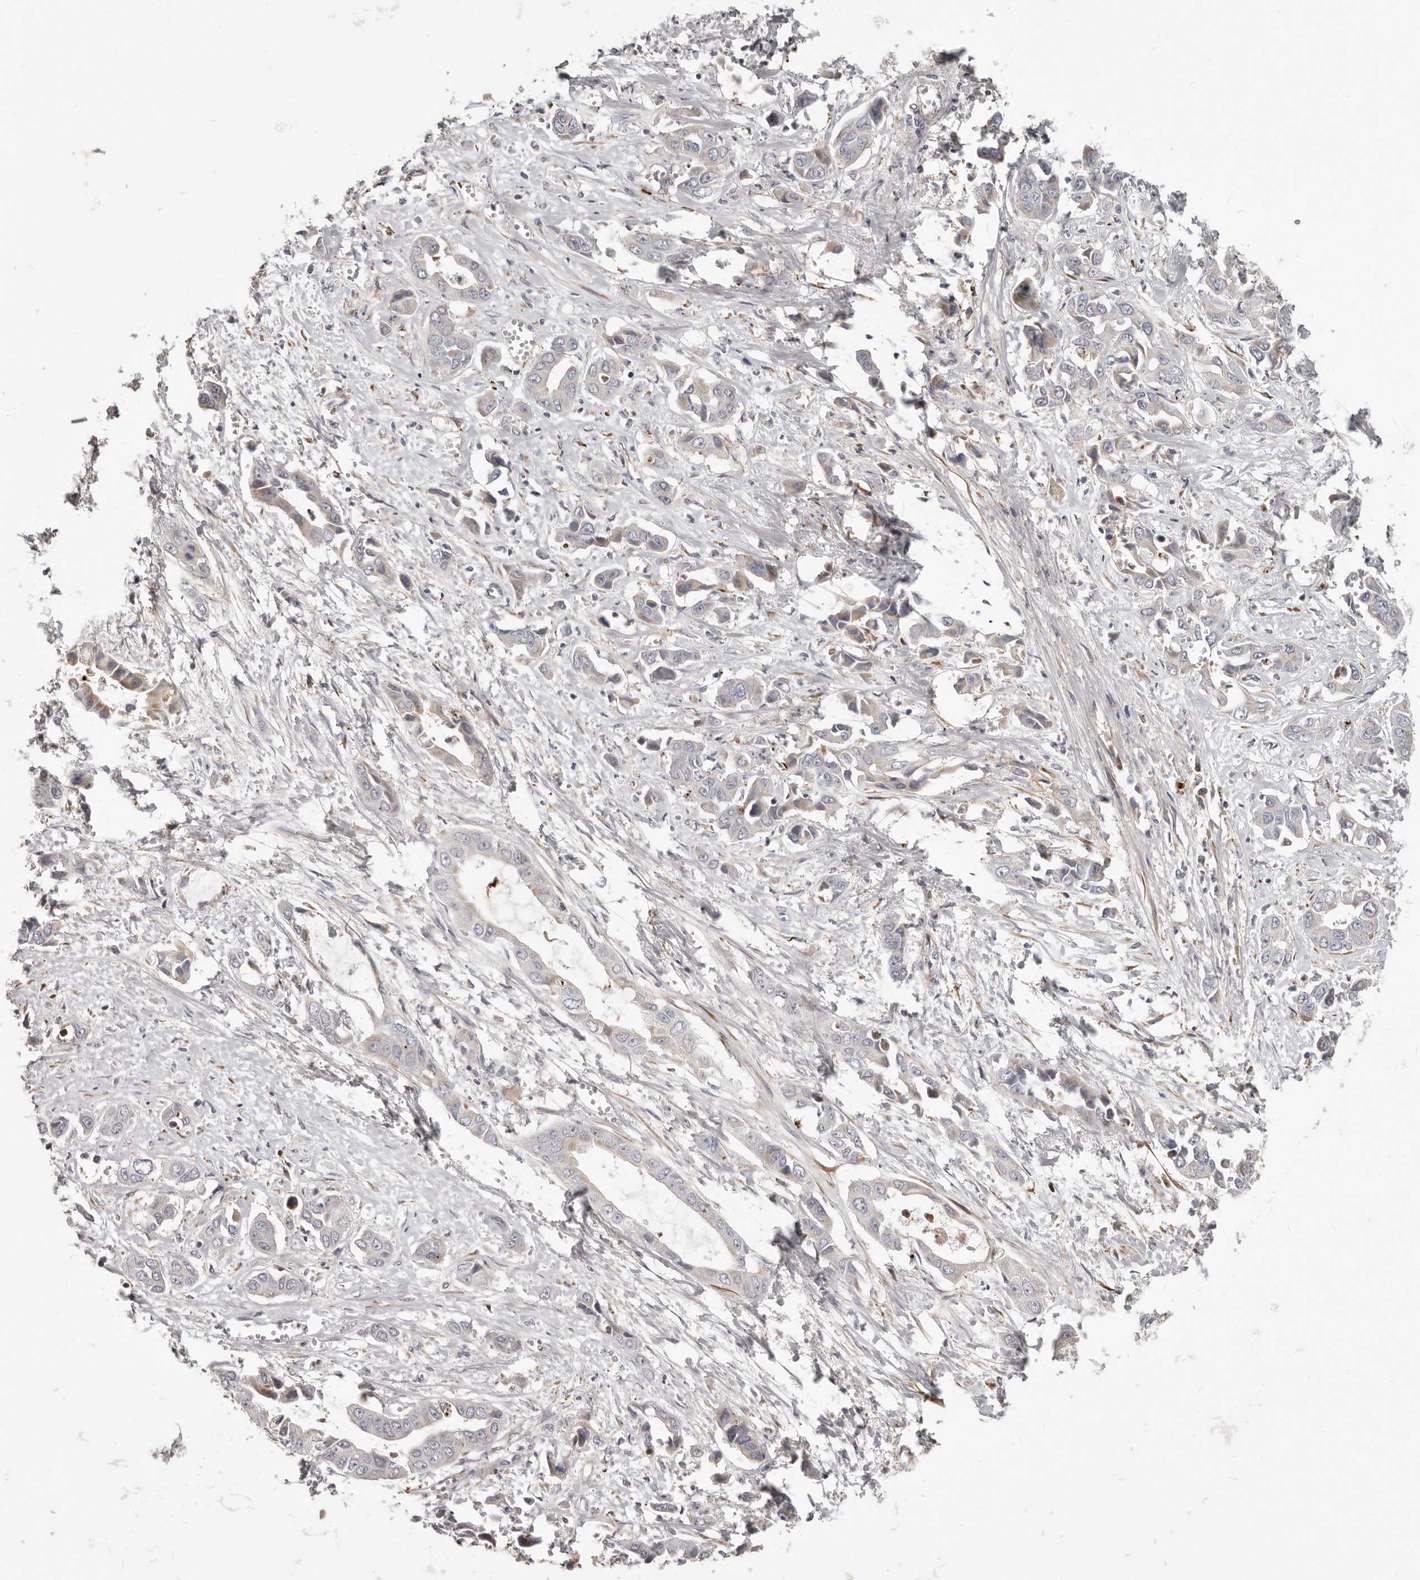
{"staining": {"intensity": "negative", "quantity": "none", "location": "none"}, "tissue": "liver cancer", "cell_type": "Tumor cells", "image_type": "cancer", "snomed": [{"axis": "morphology", "description": "Cholangiocarcinoma"}, {"axis": "topography", "description": "Liver"}], "caption": "A micrograph of human cholangiocarcinoma (liver) is negative for staining in tumor cells.", "gene": "MRPS10", "patient": {"sex": "female", "age": 52}}